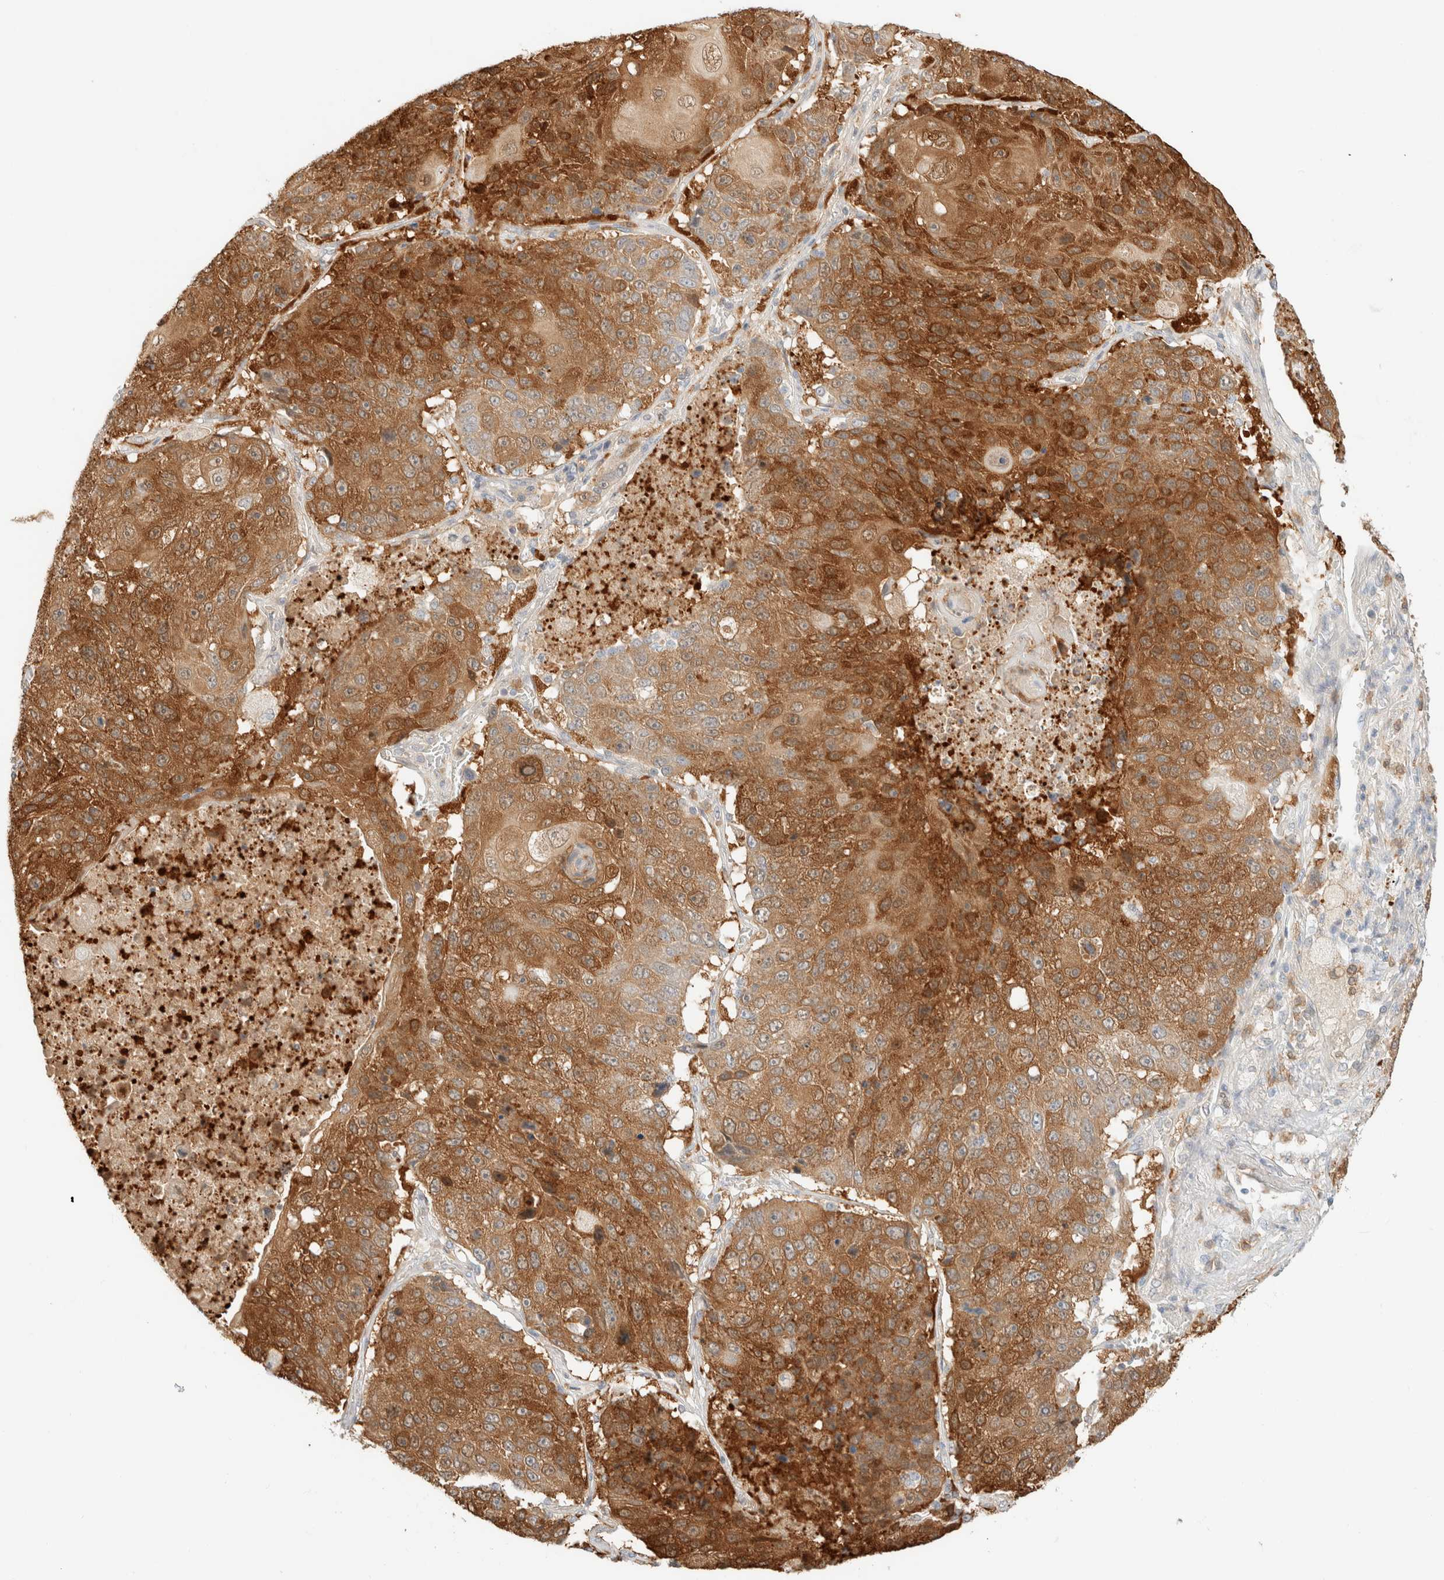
{"staining": {"intensity": "strong", "quantity": ">75%", "location": "cytoplasmic/membranous"}, "tissue": "lung cancer", "cell_type": "Tumor cells", "image_type": "cancer", "snomed": [{"axis": "morphology", "description": "Squamous cell carcinoma, NOS"}, {"axis": "topography", "description": "Lung"}], "caption": "An immunohistochemistry image of tumor tissue is shown. Protein staining in brown highlights strong cytoplasmic/membranous positivity in lung cancer within tumor cells.", "gene": "GPI", "patient": {"sex": "male", "age": 61}}